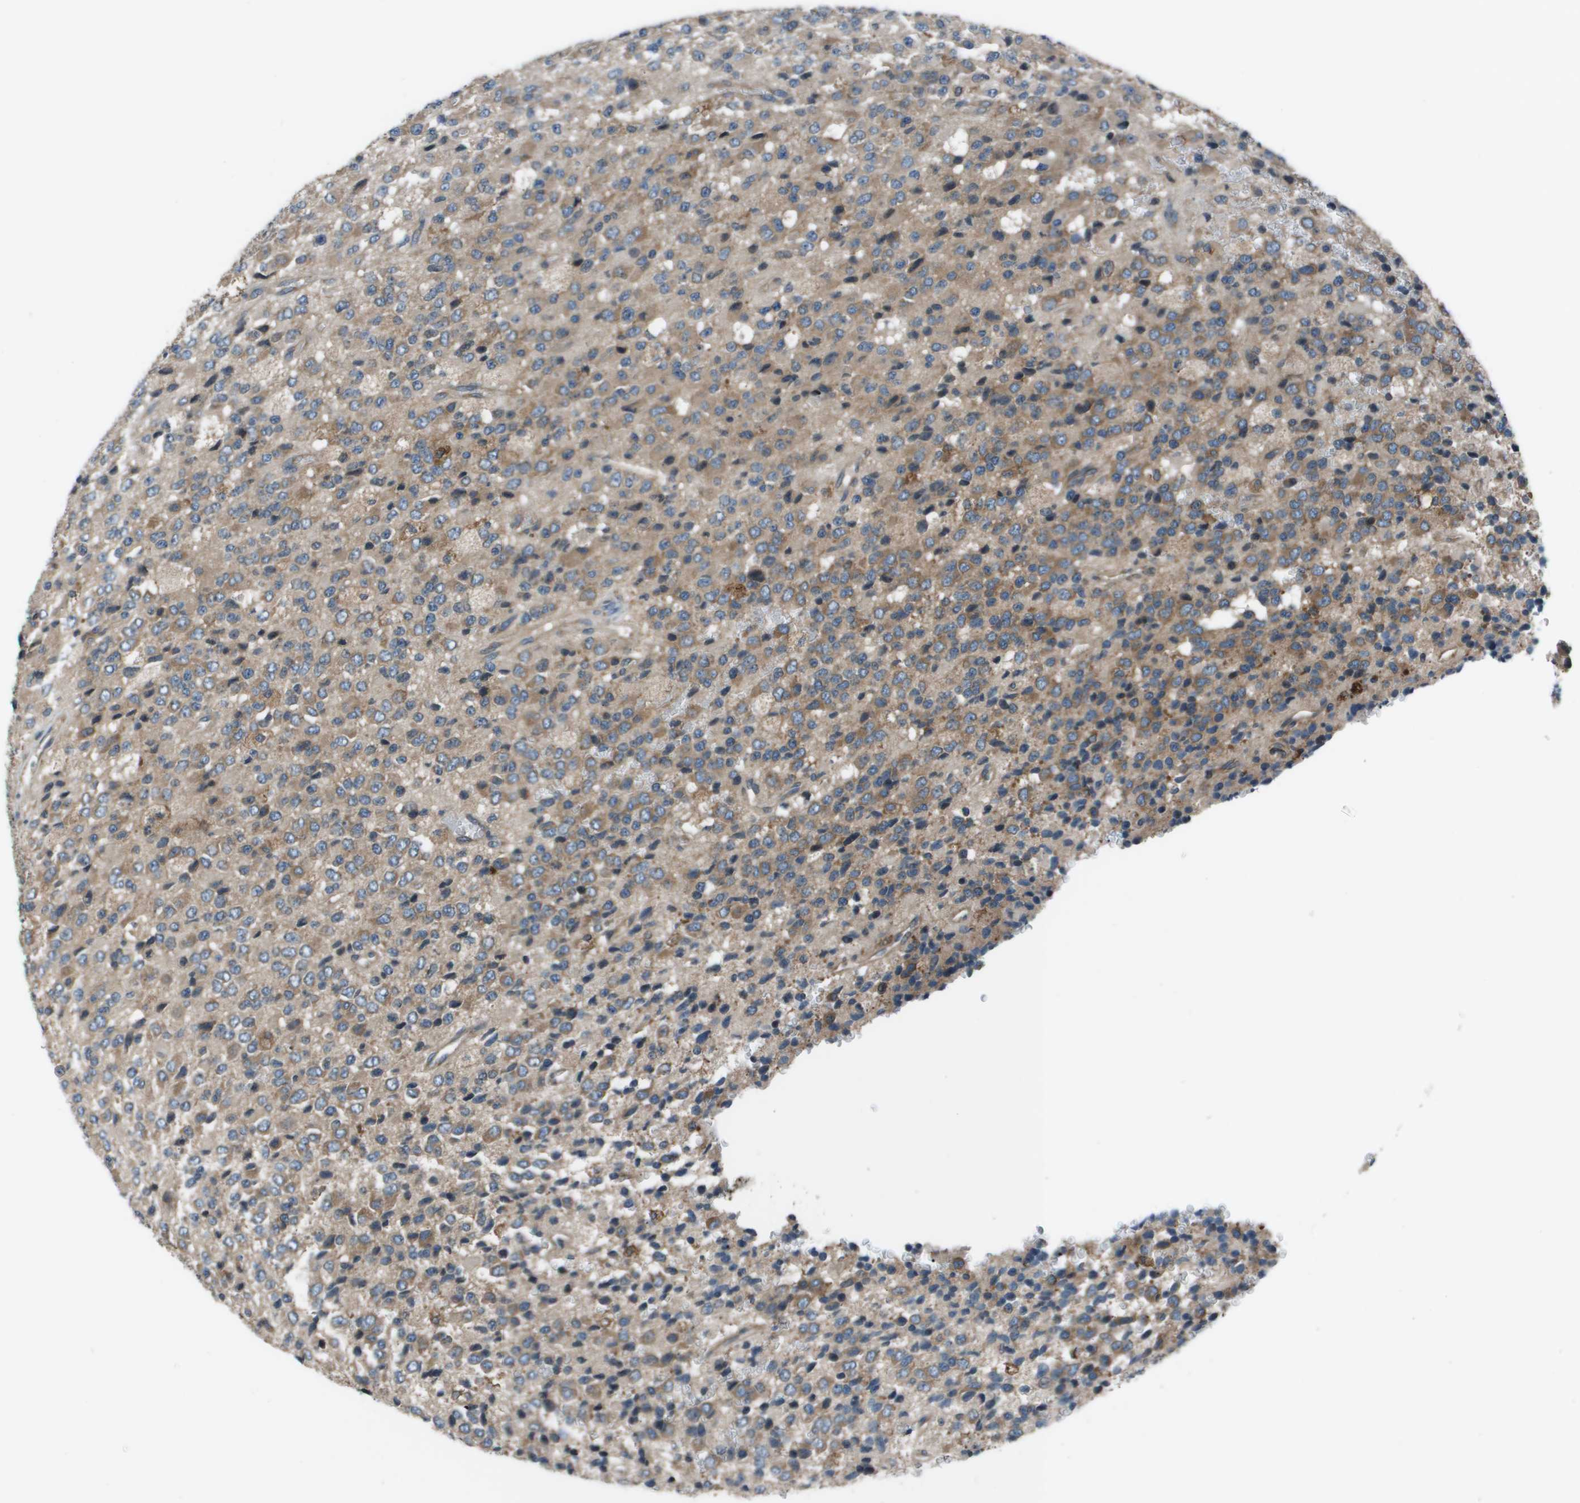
{"staining": {"intensity": "moderate", "quantity": ">75%", "location": "cytoplasmic/membranous"}, "tissue": "glioma", "cell_type": "Tumor cells", "image_type": "cancer", "snomed": [{"axis": "morphology", "description": "Glioma, malignant, High grade"}, {"axis": "topography", "description": "pancreas cauda"}], "caption": "Moderate cytoplasmic/membranous expression is identified in approximately >75% of tumor cells in malignant glioma (high-grade).", "gene": "EIF3B", "patient": {"sex": "male", "age": 60}}